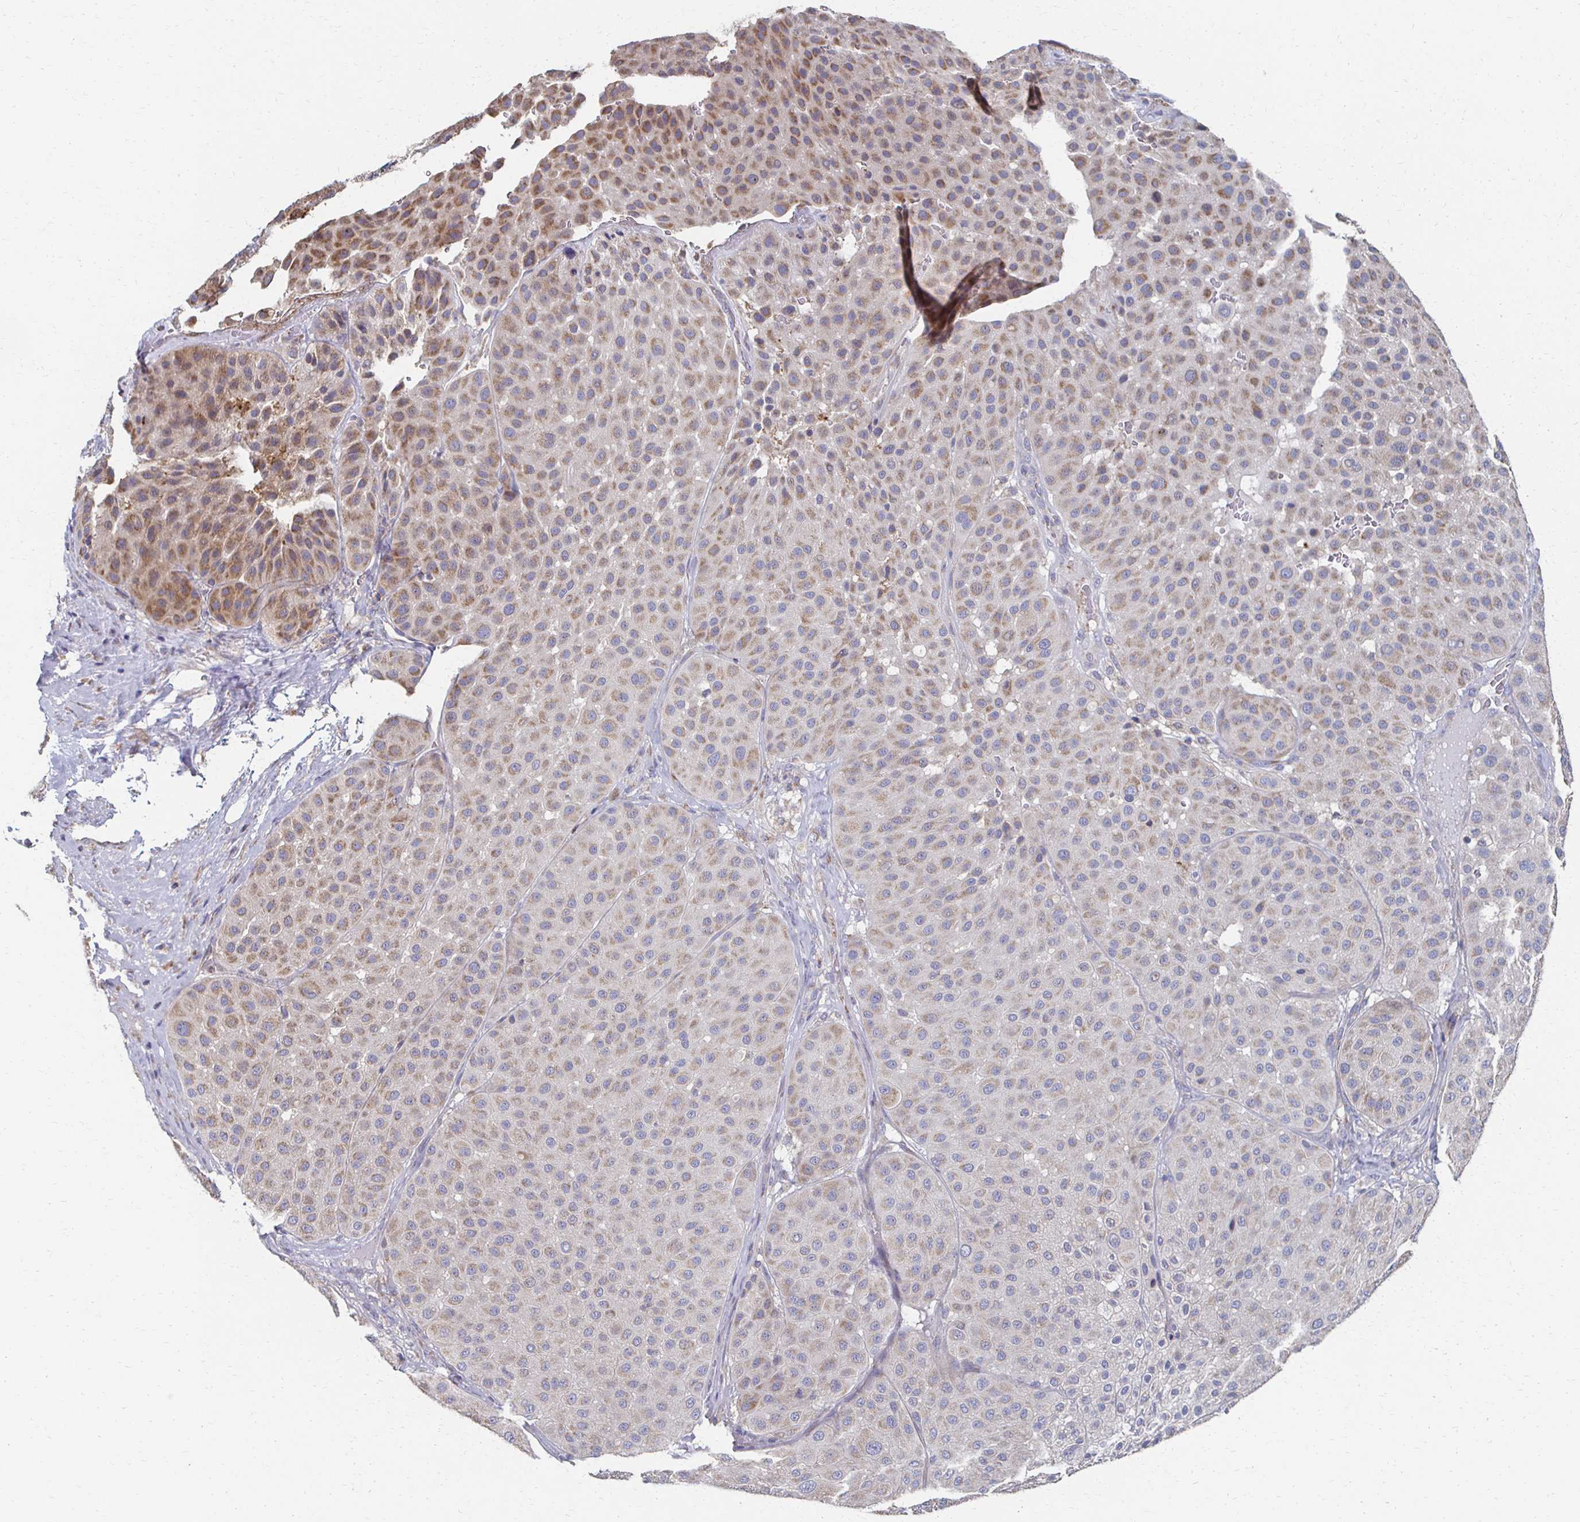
{"staining": {"intensity": "moderate", "quantity": "25%-75%", "location": "cytoplasmic/membranous"}, "tissue": "melanoma", "cell_type": "Tumor cells", "image_type": "cancer", "snomed": [{"axis": "morphology", "description": "Malignant melanoma, Metastatic site"}, {"axis": "topography", "description": "Smooth muscle"}], "caption": "Malignant melanoma (metastatic site) was stained to show a protein in brown. There is medium levels of moderate cytoplasmic/membranous staining in about 25%-75% of tumor cells.", "gene": "CX3CR1", "patient": {"sex": "male", "age": 41}}